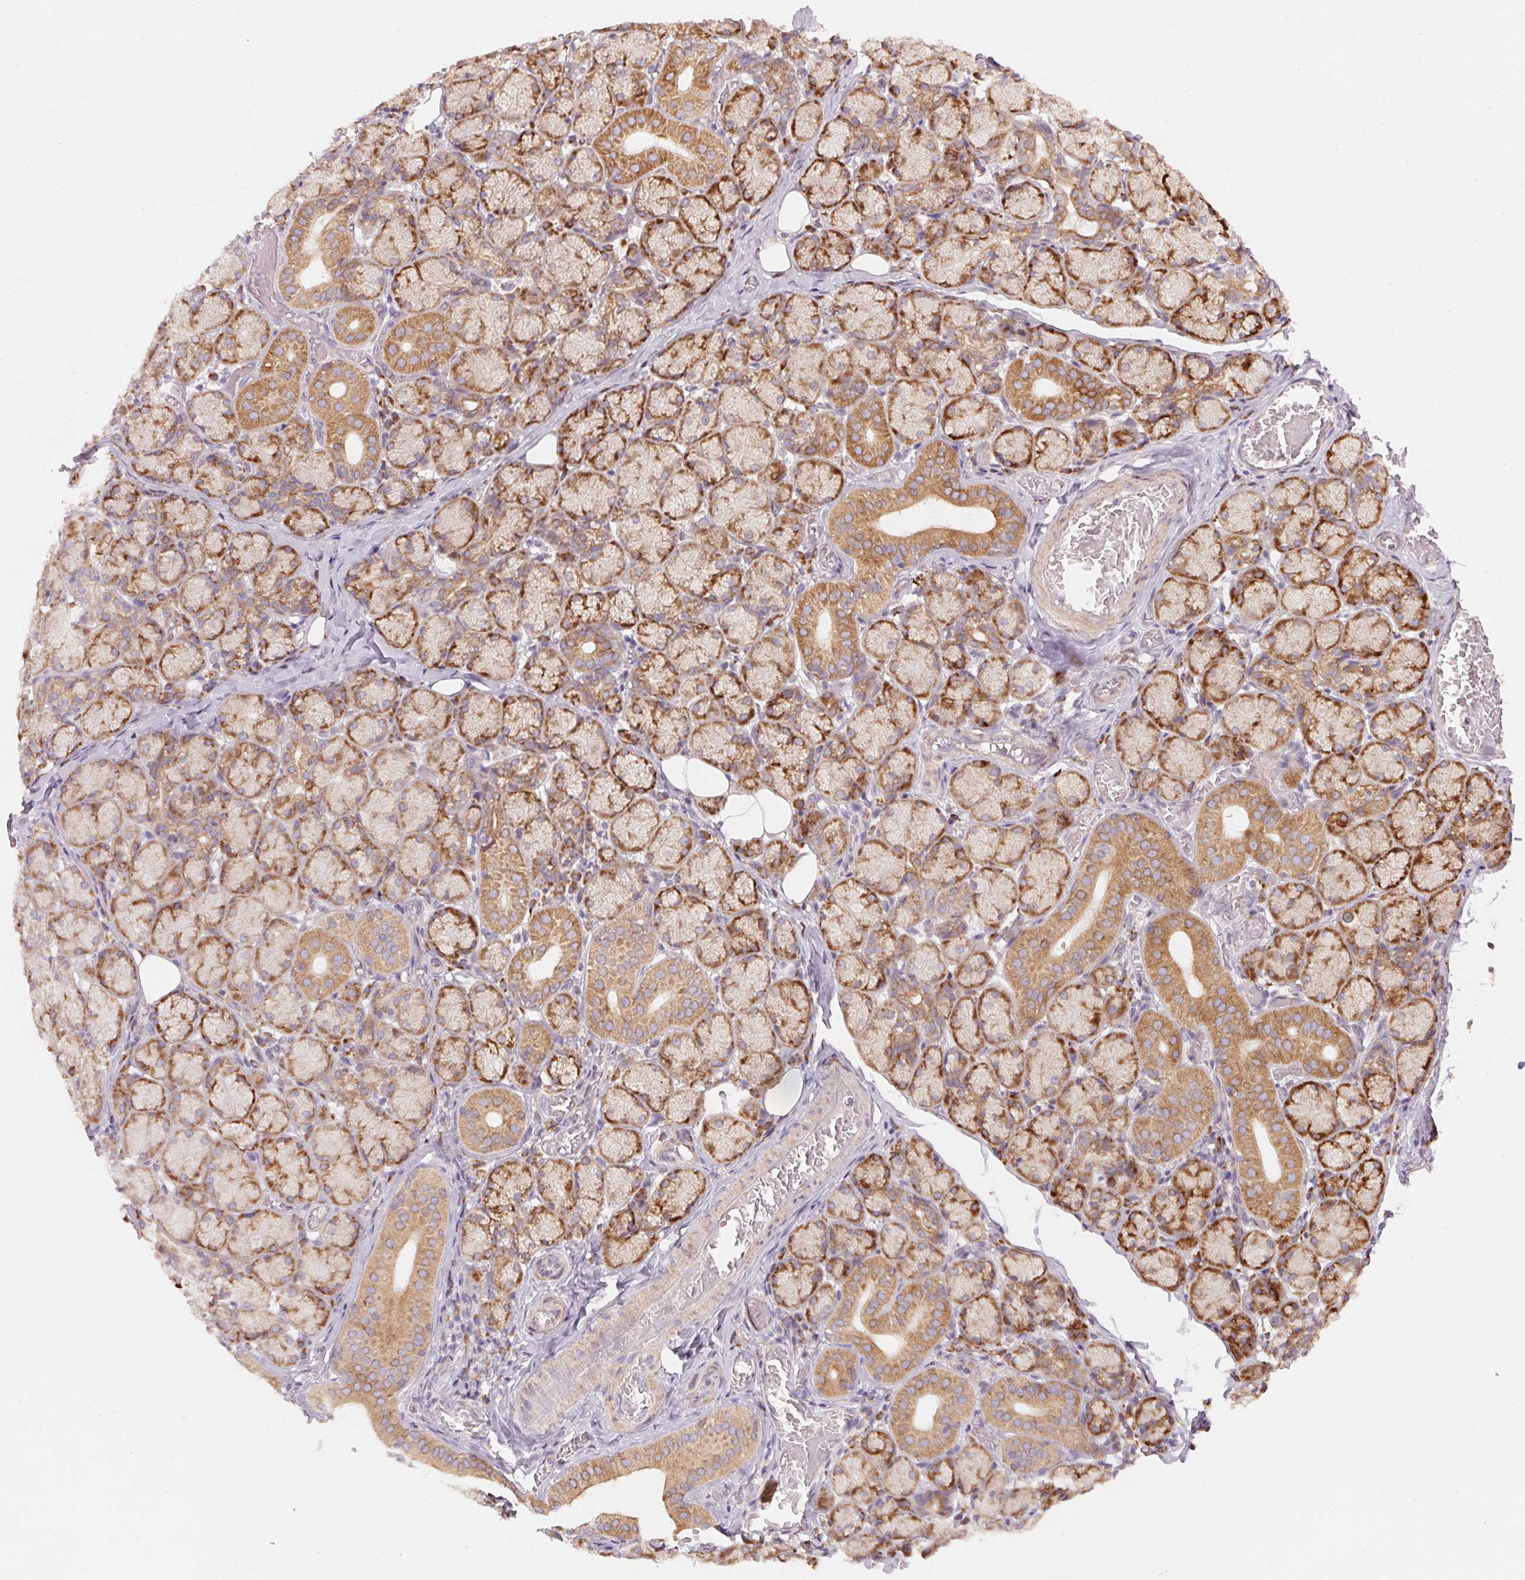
{"staining": {"intensity": "moderate", "quantity": ">75%", "location": "cytoplasmic/membranous"}, "tissue": "salivary gland", "cell_type": "Glandular cells", "image_type": "normal", "snomed": [{"axis": "morphology", "description": "Normal tissue, NOS"}, {"axis": "topography", "description": "Salivary gland"}, {"axis": "topography", "description": "Peripheral nerve tissue"}], "caption": "A brown stain shows moderate cytoplasmic/membranous expression of a protein in glandular cells of unremarkable human salivary gland.", "gene": "BLOC1S2", "patient": {"sex": "female", "age": 24}}